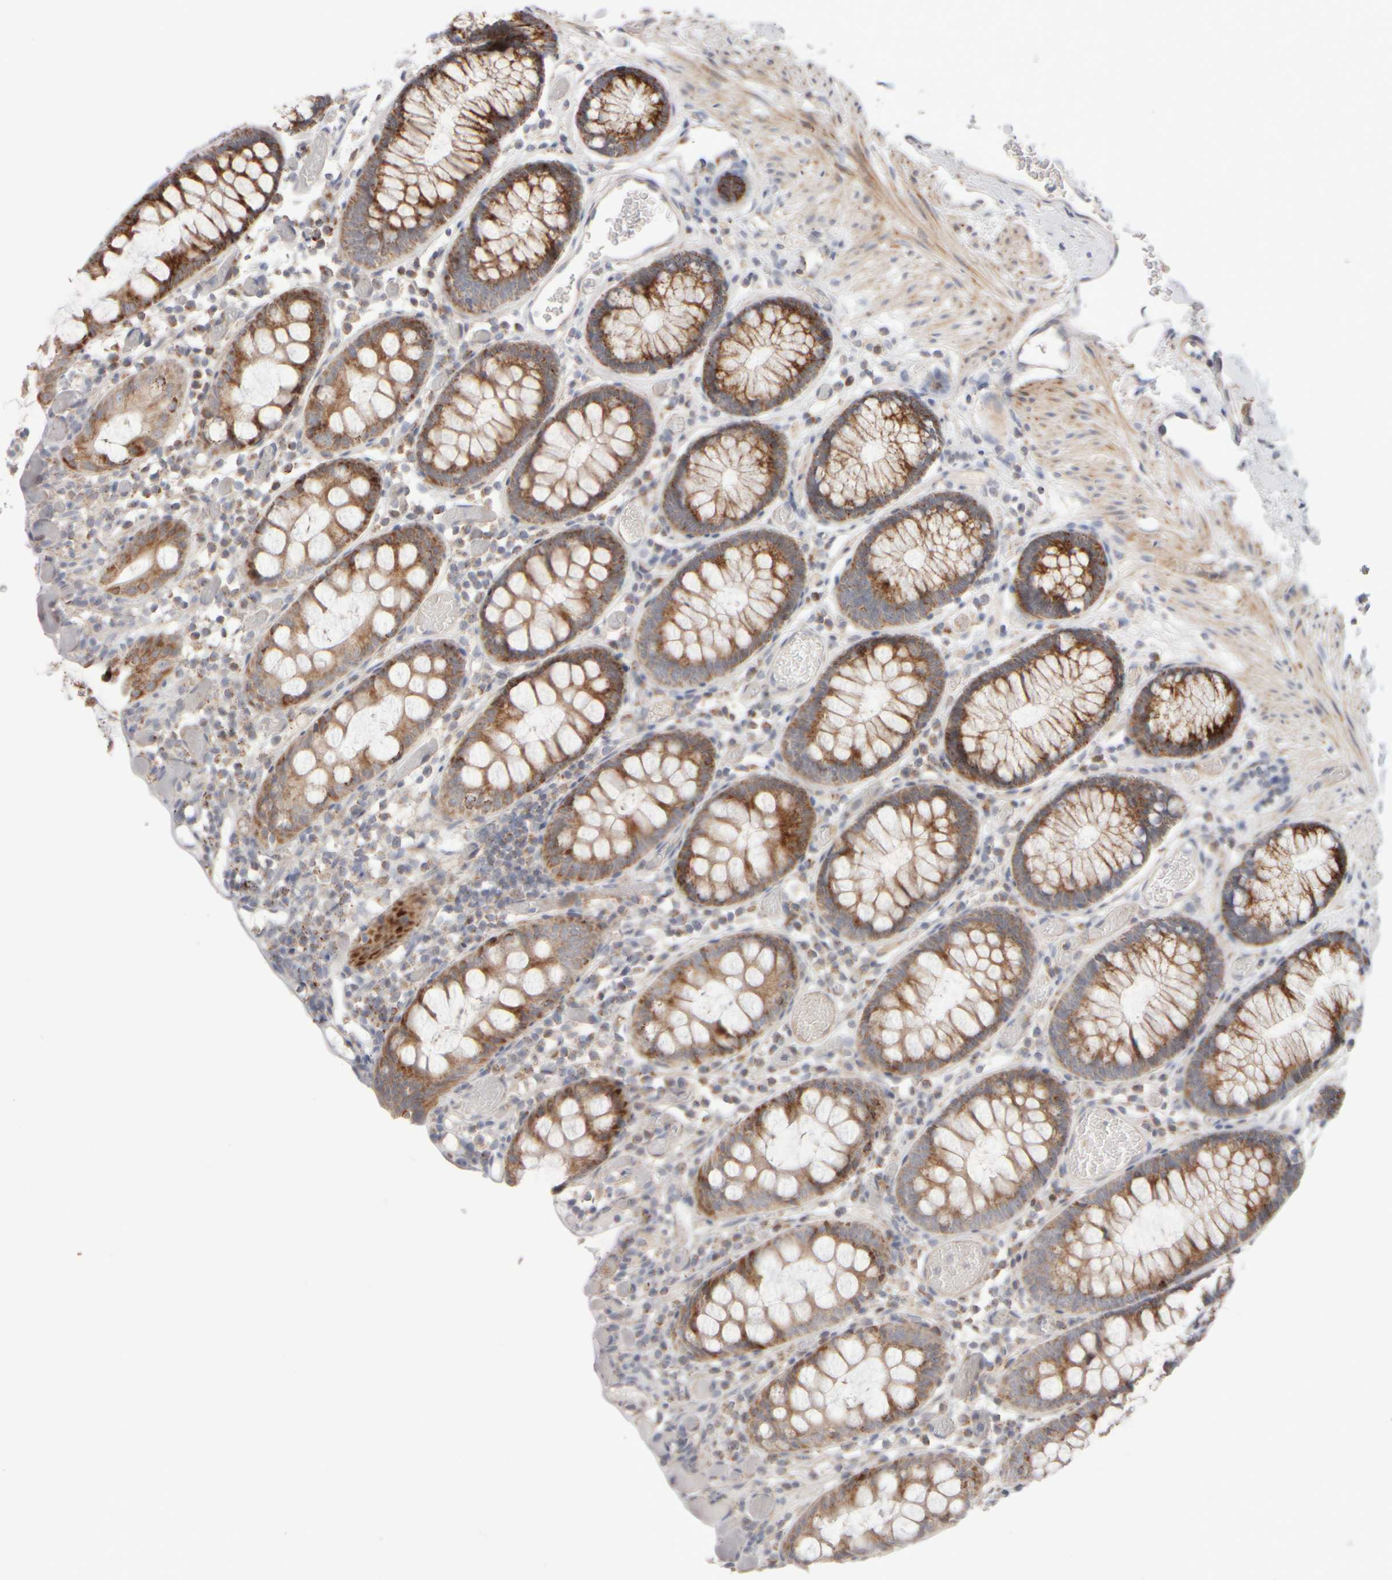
{"staining": {"intensity": "negative", "quantity": "none", "location": "none"}, "tissue": "colon", "cell_type": "Endothelial cells", "image_type": "normal", "snomed": [{"axis": "morphology", "description": "Normal tissue, NOS"}, {"axis": "topography", "description": "Colon"}], "caption": "DAB immunohistochemical staining of normal colon exhibits no significant staining in endothelial cells.", "gene": "CHADL", "patient": {"sex": "male", "age": 14}}